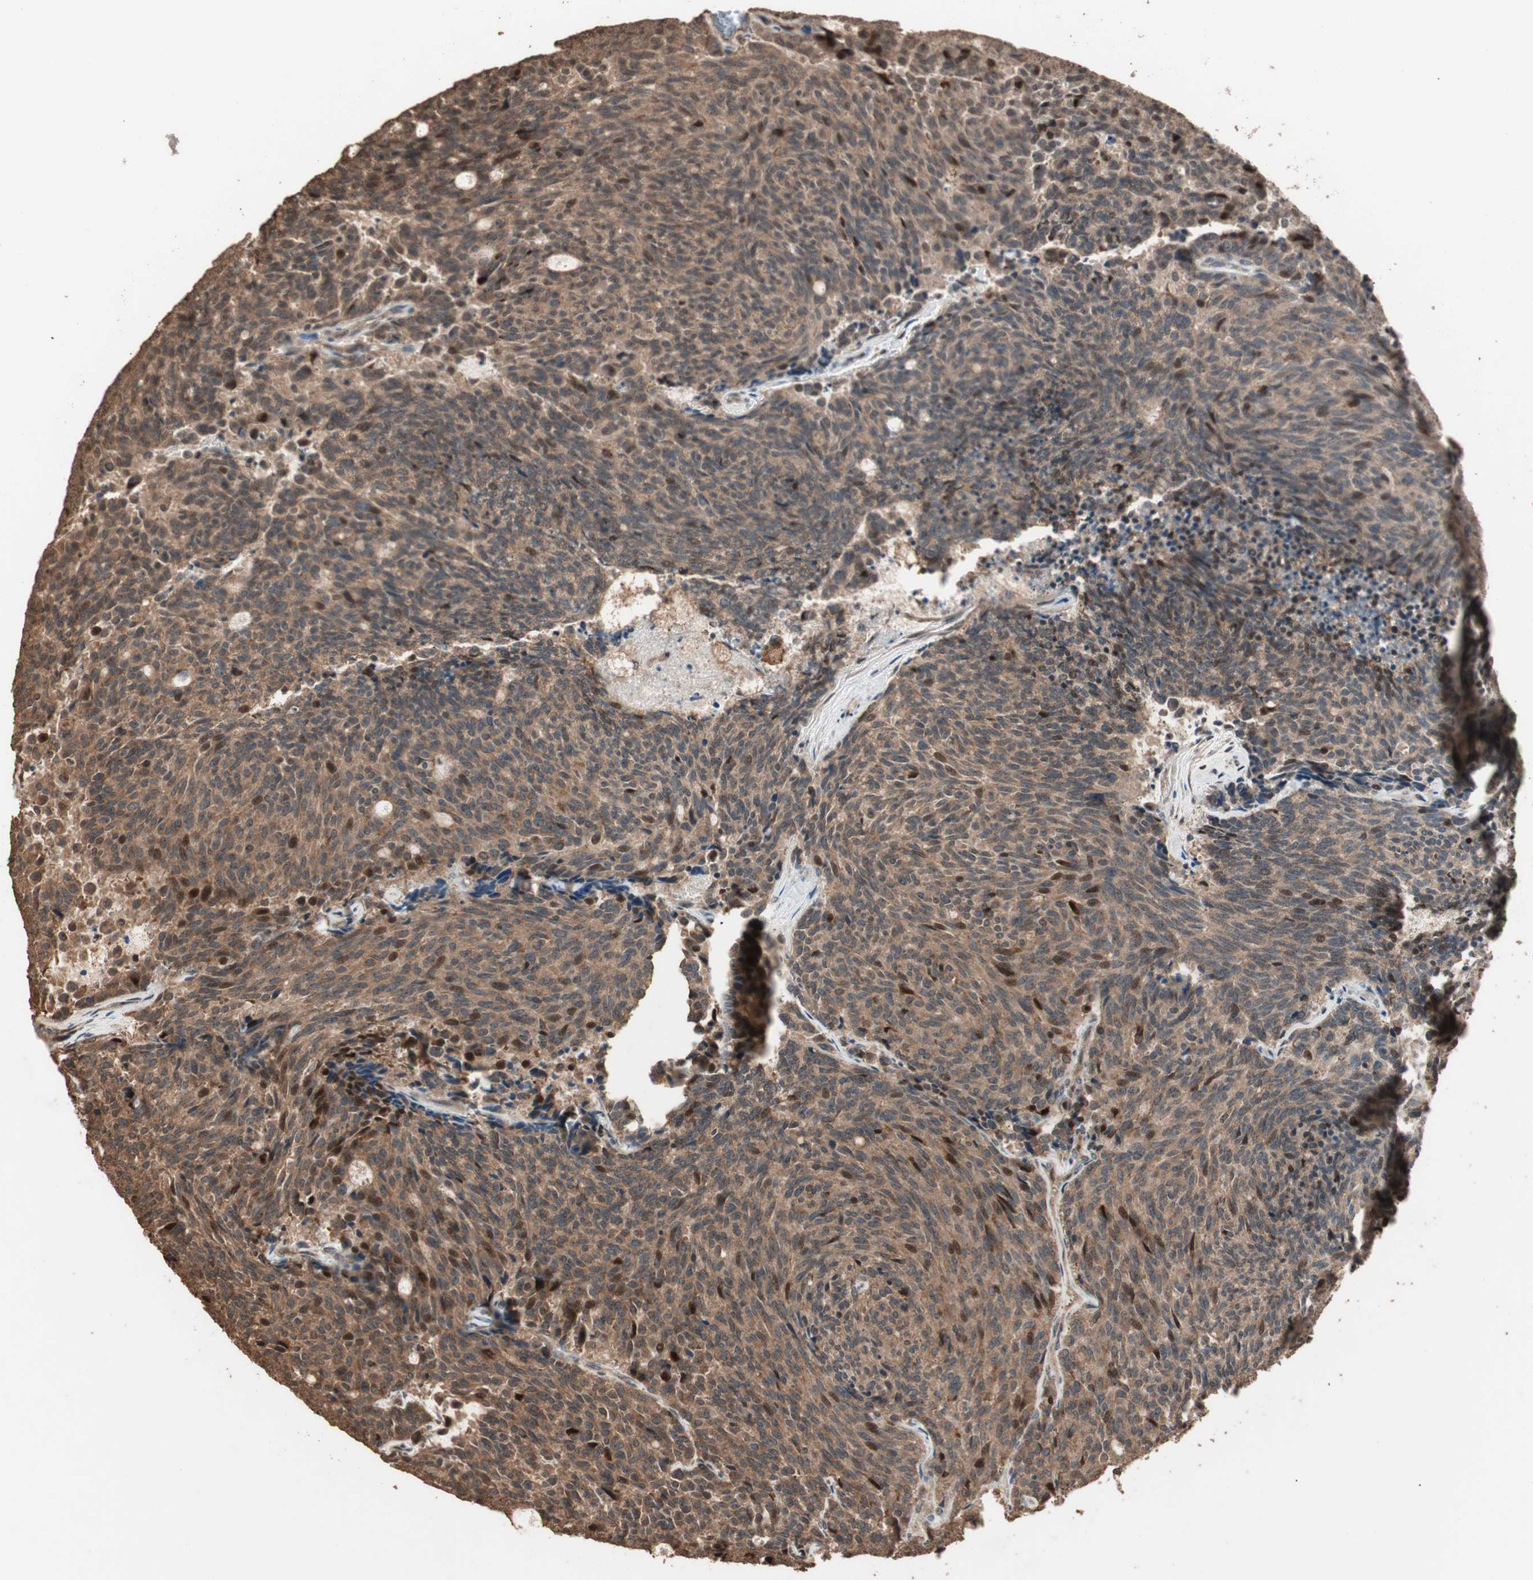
{"staining": {"intensity": "moderate", "quantity": ">75%", "location": "cytoplasmic/membranous,nuclear"}, "tissue": "carcinoid", "cell_type": "Tumor cells", "image_type": "cancer", "snomed": [{"axis": "morphology", "description": "Carcinoid, malignant, NOS"}, {"axis": "topography", "description": "Pancreas"}], "caption": "Brown immunohistochemical staining in human malignant carcinoid reveals moderate cytoplasmic/membranous and nuclear expression in about >75% of tumor cells.", "gene": "USP20", "patient": {"sex": "female", "age": 54}}